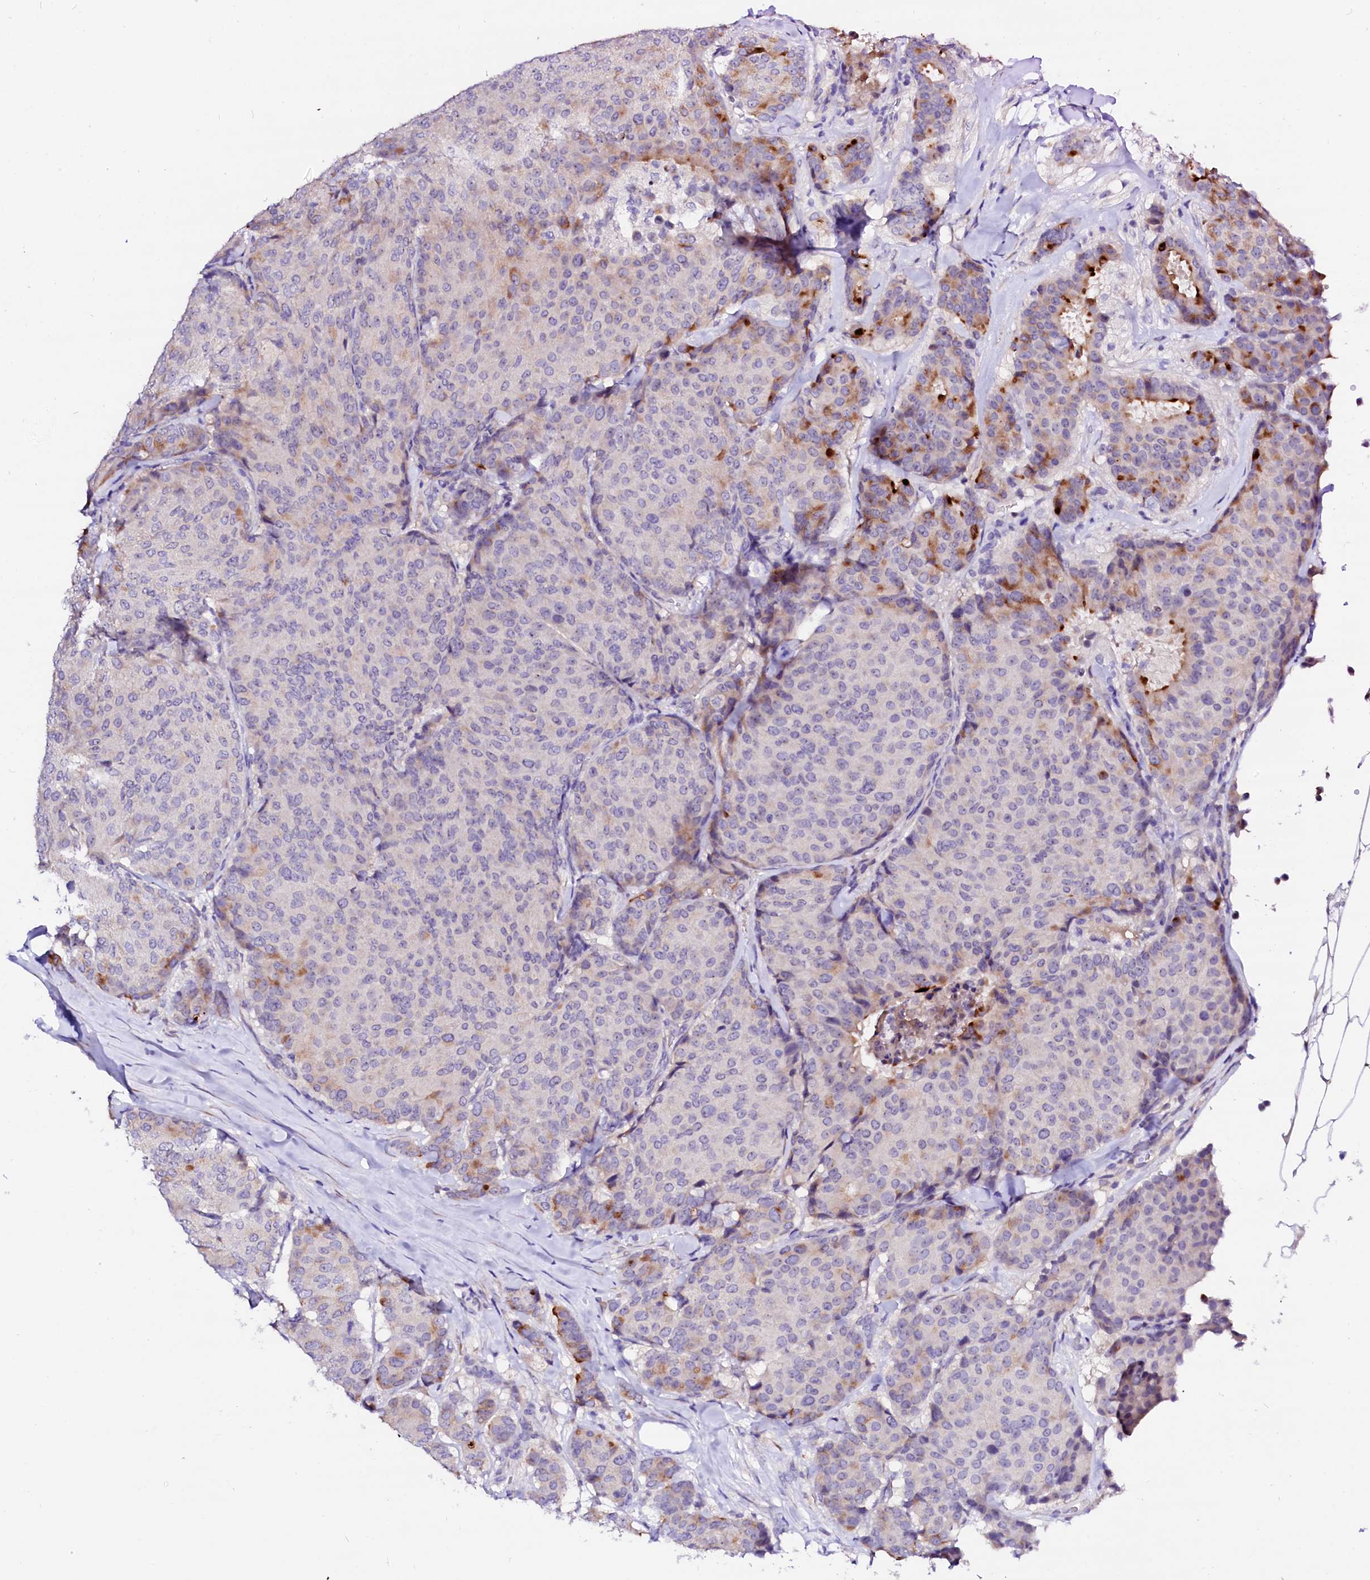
{"staining": {"intensity": "moderate", "quantity": "<25%", "location": "cytoplasmic/membranous"}, "tissue": "breast cancer", "cell_type": "Tumor cells", "image_type": "cancer", "snomed": [{"axis": "morphology", "description": "Duct carcinoma"}, {"axis": "topography", "description": "Breast"}], "caption": "The immunohistochemical stain shows moderate cytoplasmic/membranous expression in tumor cells of breast invasive ductal carcinoma tissue. (DAB = brown stain, brightfield microscopy at high magnification).", "gene": "BTBD16", "patient": {"sex": "female", "age": 75}}